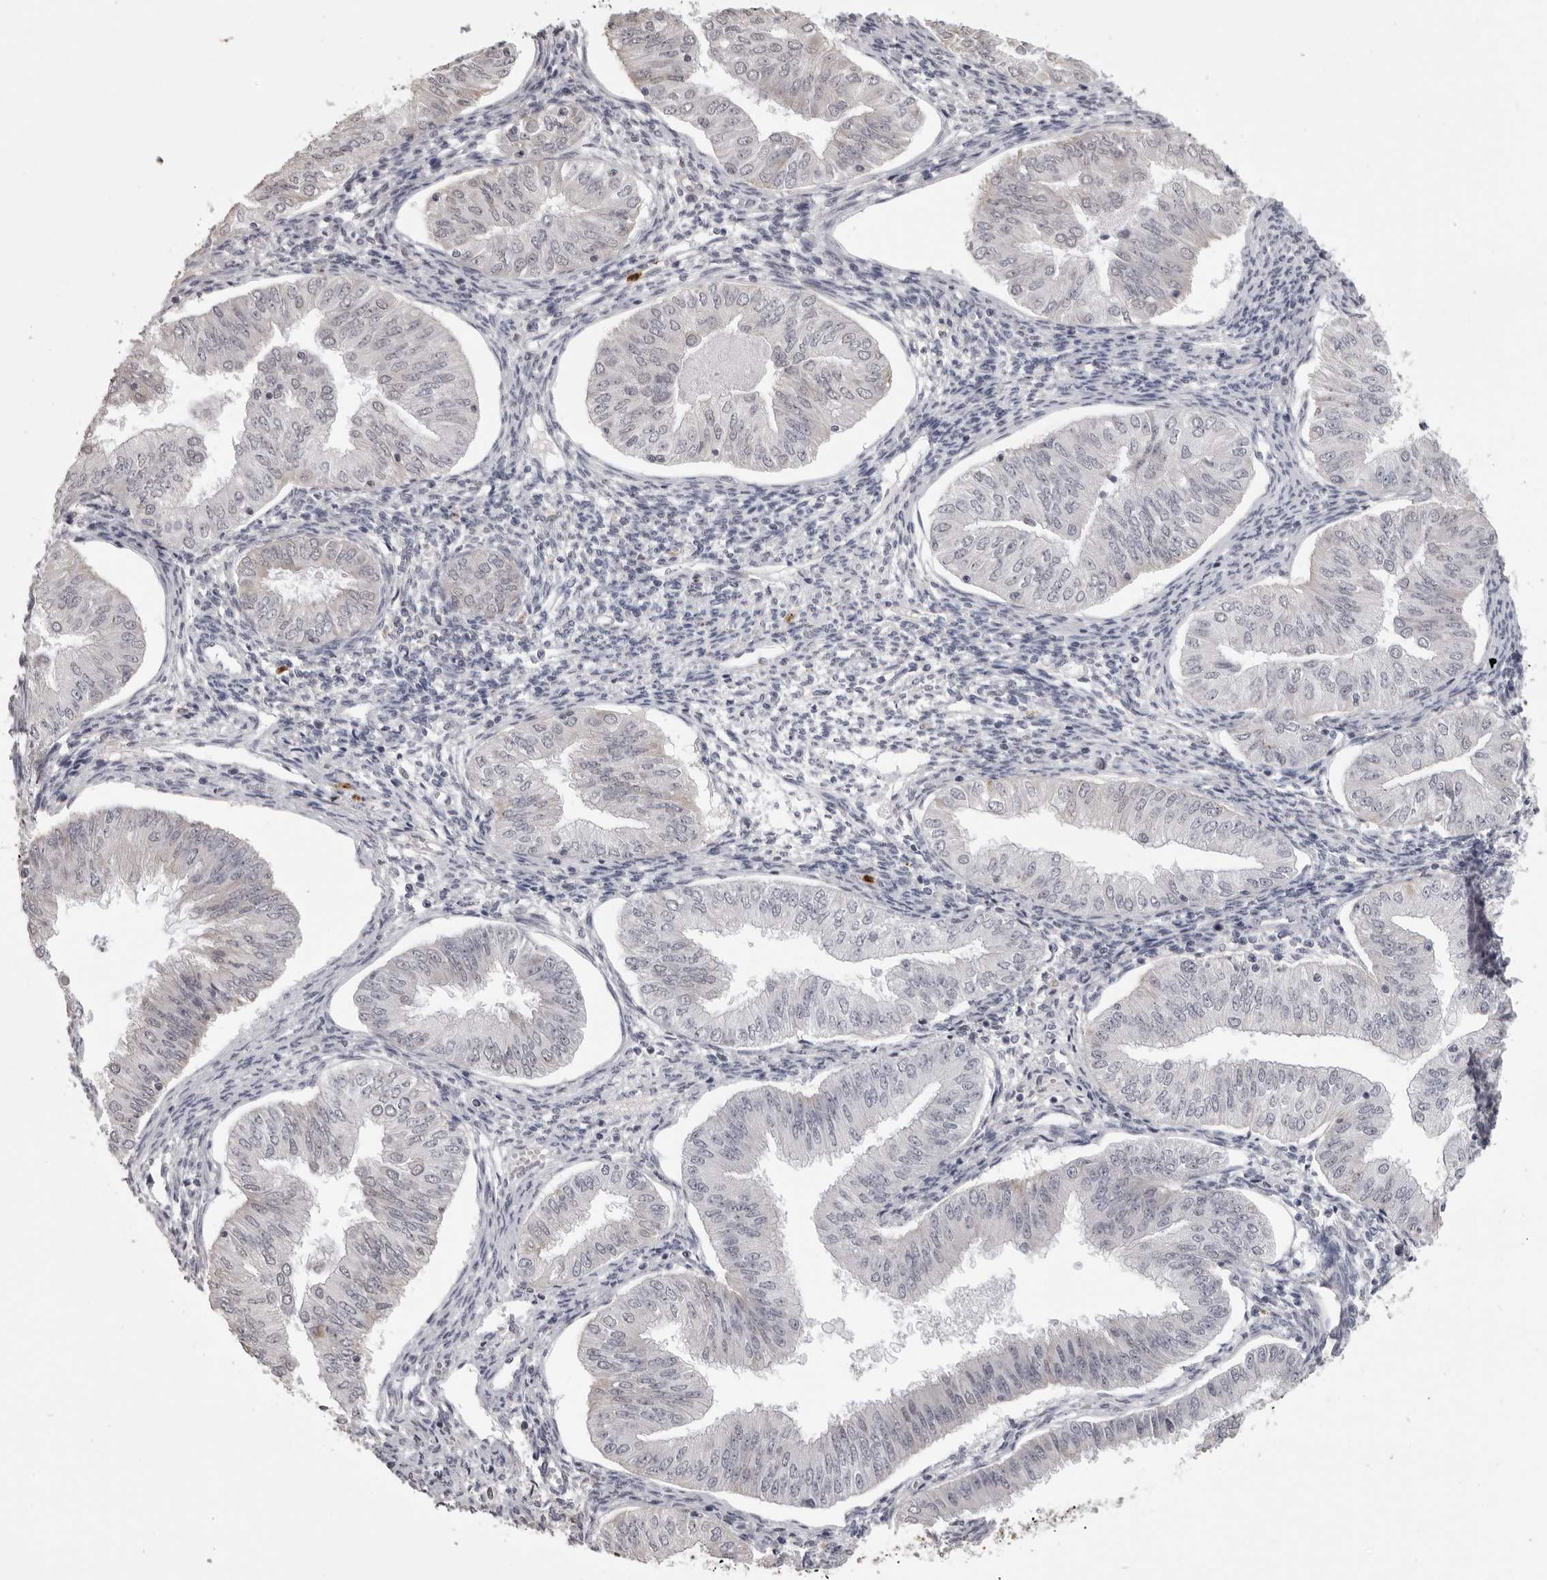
{"staining": {"intensity": "negative", "quantity": "none", "location": "none"}, "tissue": "endometrial cancer", "cell_type": "Tumor cells", "image_type": "cancer", "snomed": [{"axis": "morphology", "description": "Normal tissue, NOS"}, {"axis": "morphology", "description": "Adenocarcinoma, NOS"}, {"axis": "topography", "description": "Endometrium"}], "caption": "Immunohistochemistry image of neoplastic tissue: human endometrial cancer stained with DAB (3,3'-diaminobenzidine) reveals no significant protein positivity in tumor cells.", "gene": "IL31", "patient": {"sex": "female", "age": 53}}